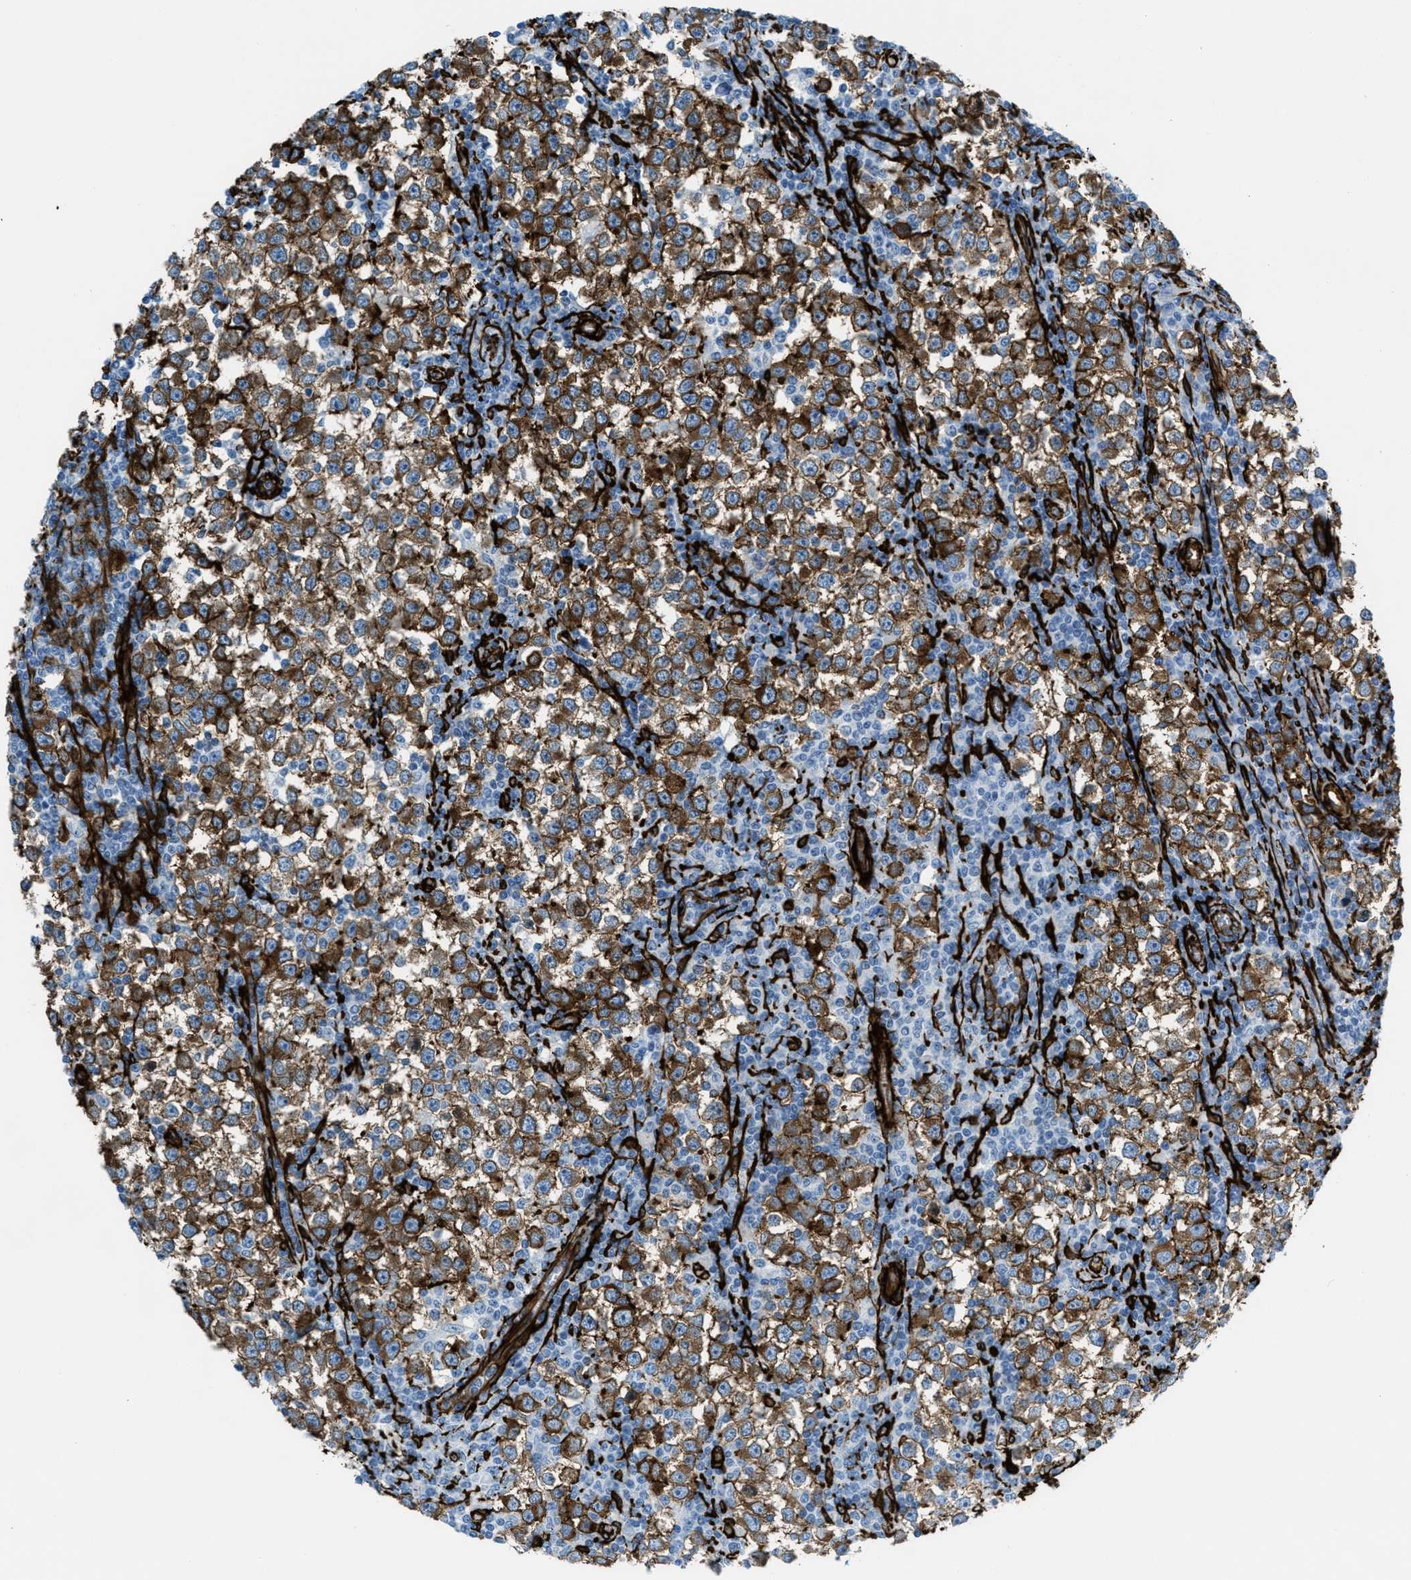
{"staining": {"intensity": "strong", "quantity": ">75%", "location": "cytoplasmic/membranous"}, "tissue": "testis cancer", "cell_type": "Tumor cells", "image_type": "cancer", "snomed": [{"axis": "morphology", "description": "Seminoma, NOS"}, {"axis": "topography", "description": "Testis"}], "caption": "Testis seminoma stained with immunohistochemistry (IHC) demonstrates strong cytoplasmic/membranous expression in about >75% of tumor cells.", "gene": "CALD1", "patient": {"sex": "male", "age": 65}}